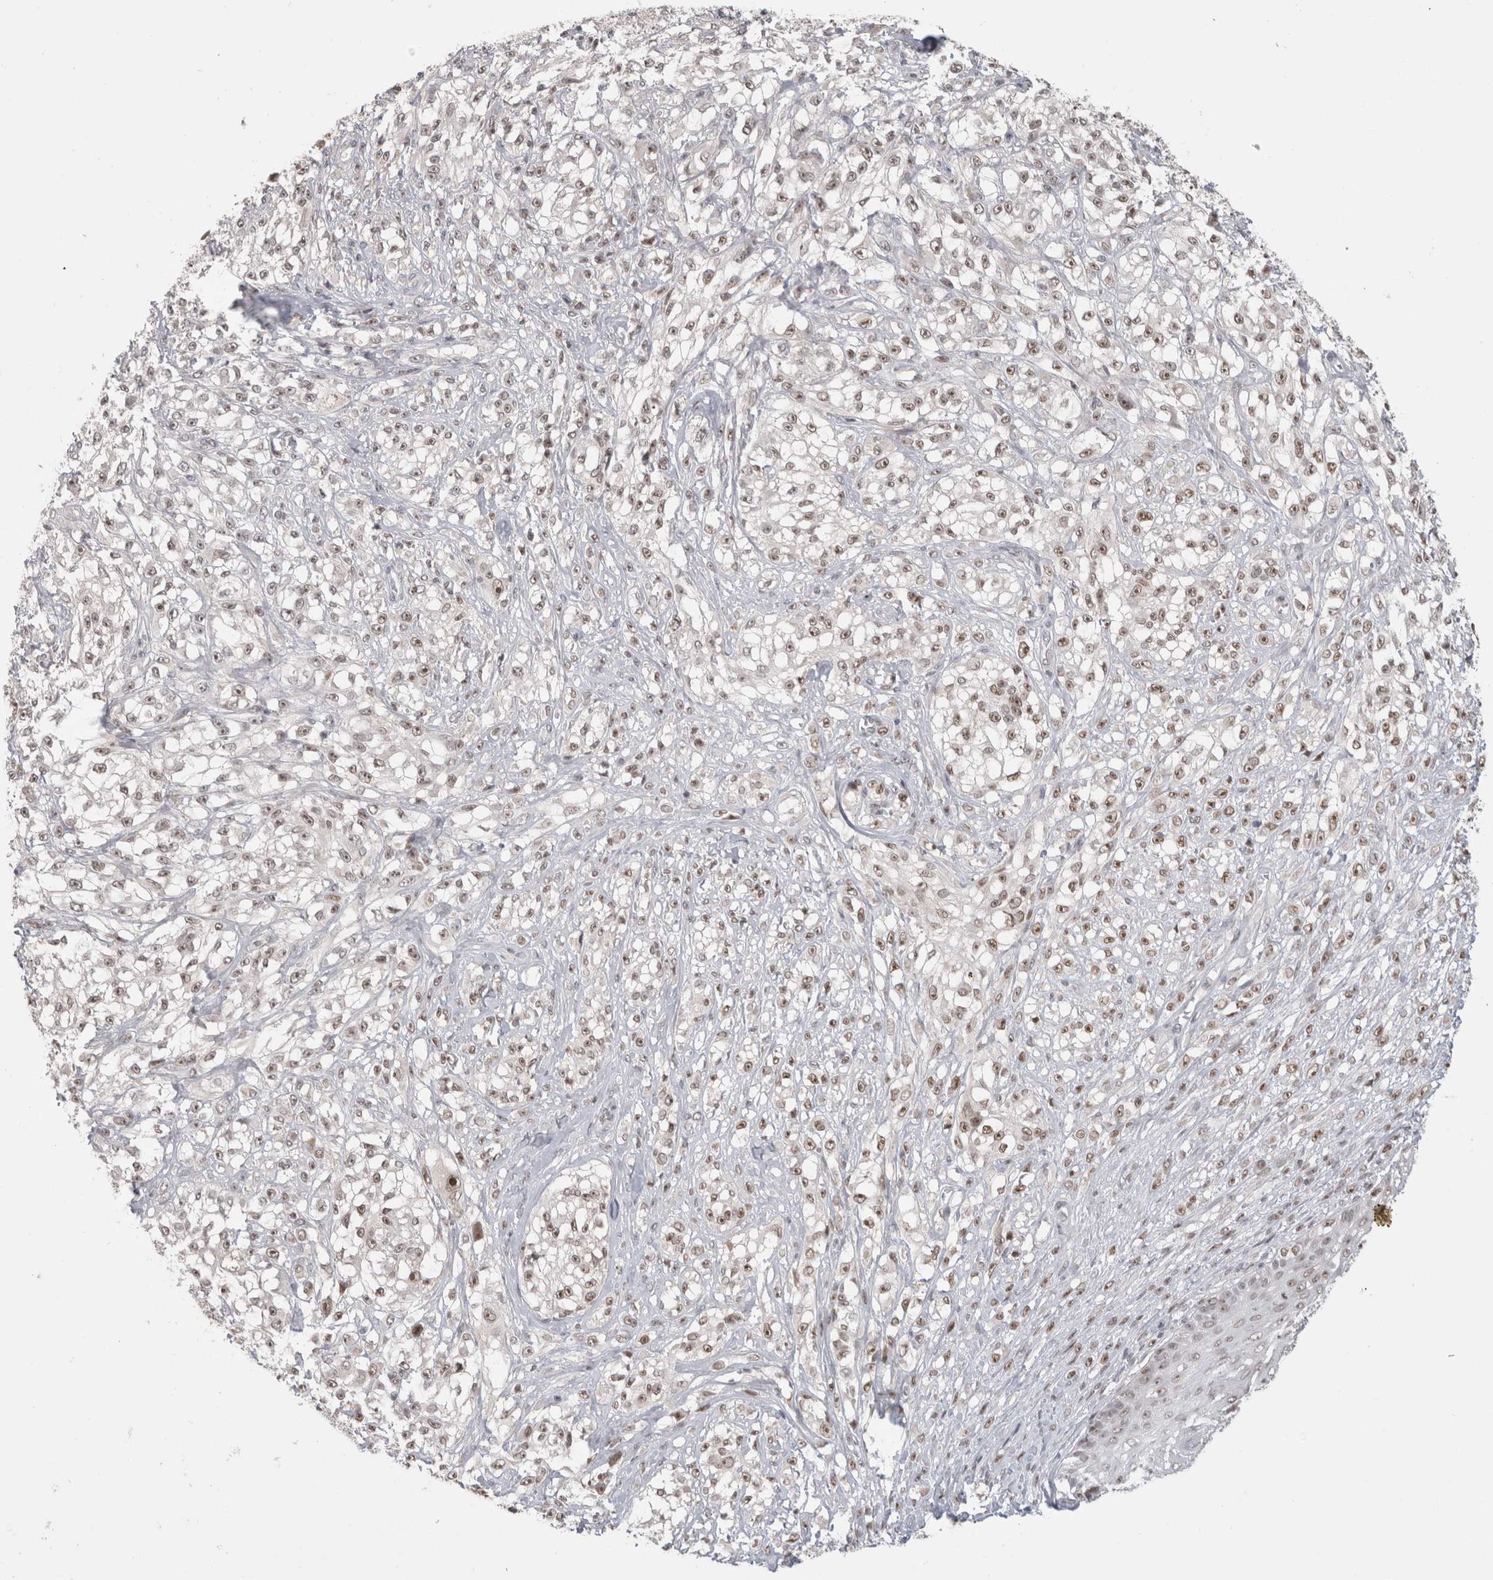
{"staining": {"intensity": "moderate", "quantity": "25%-75%", "location": "nuclear"}, "tissue": "melanoma", "cell_type": "Tumor cells", "image_type": "cancer", "snomed": [{"axis": "morphology", "description": "Malignant melanoma, NOS"}, {"axis": "topography", "description": "Skin of head"}], "caption": "Malignant melanoma stained for a protein (brown) displays moderate nuclear positive positivity in about 25%-75% of tumor cells.", "gene": "ZNF24", "patient": {"sex": "male", "age": 83}}